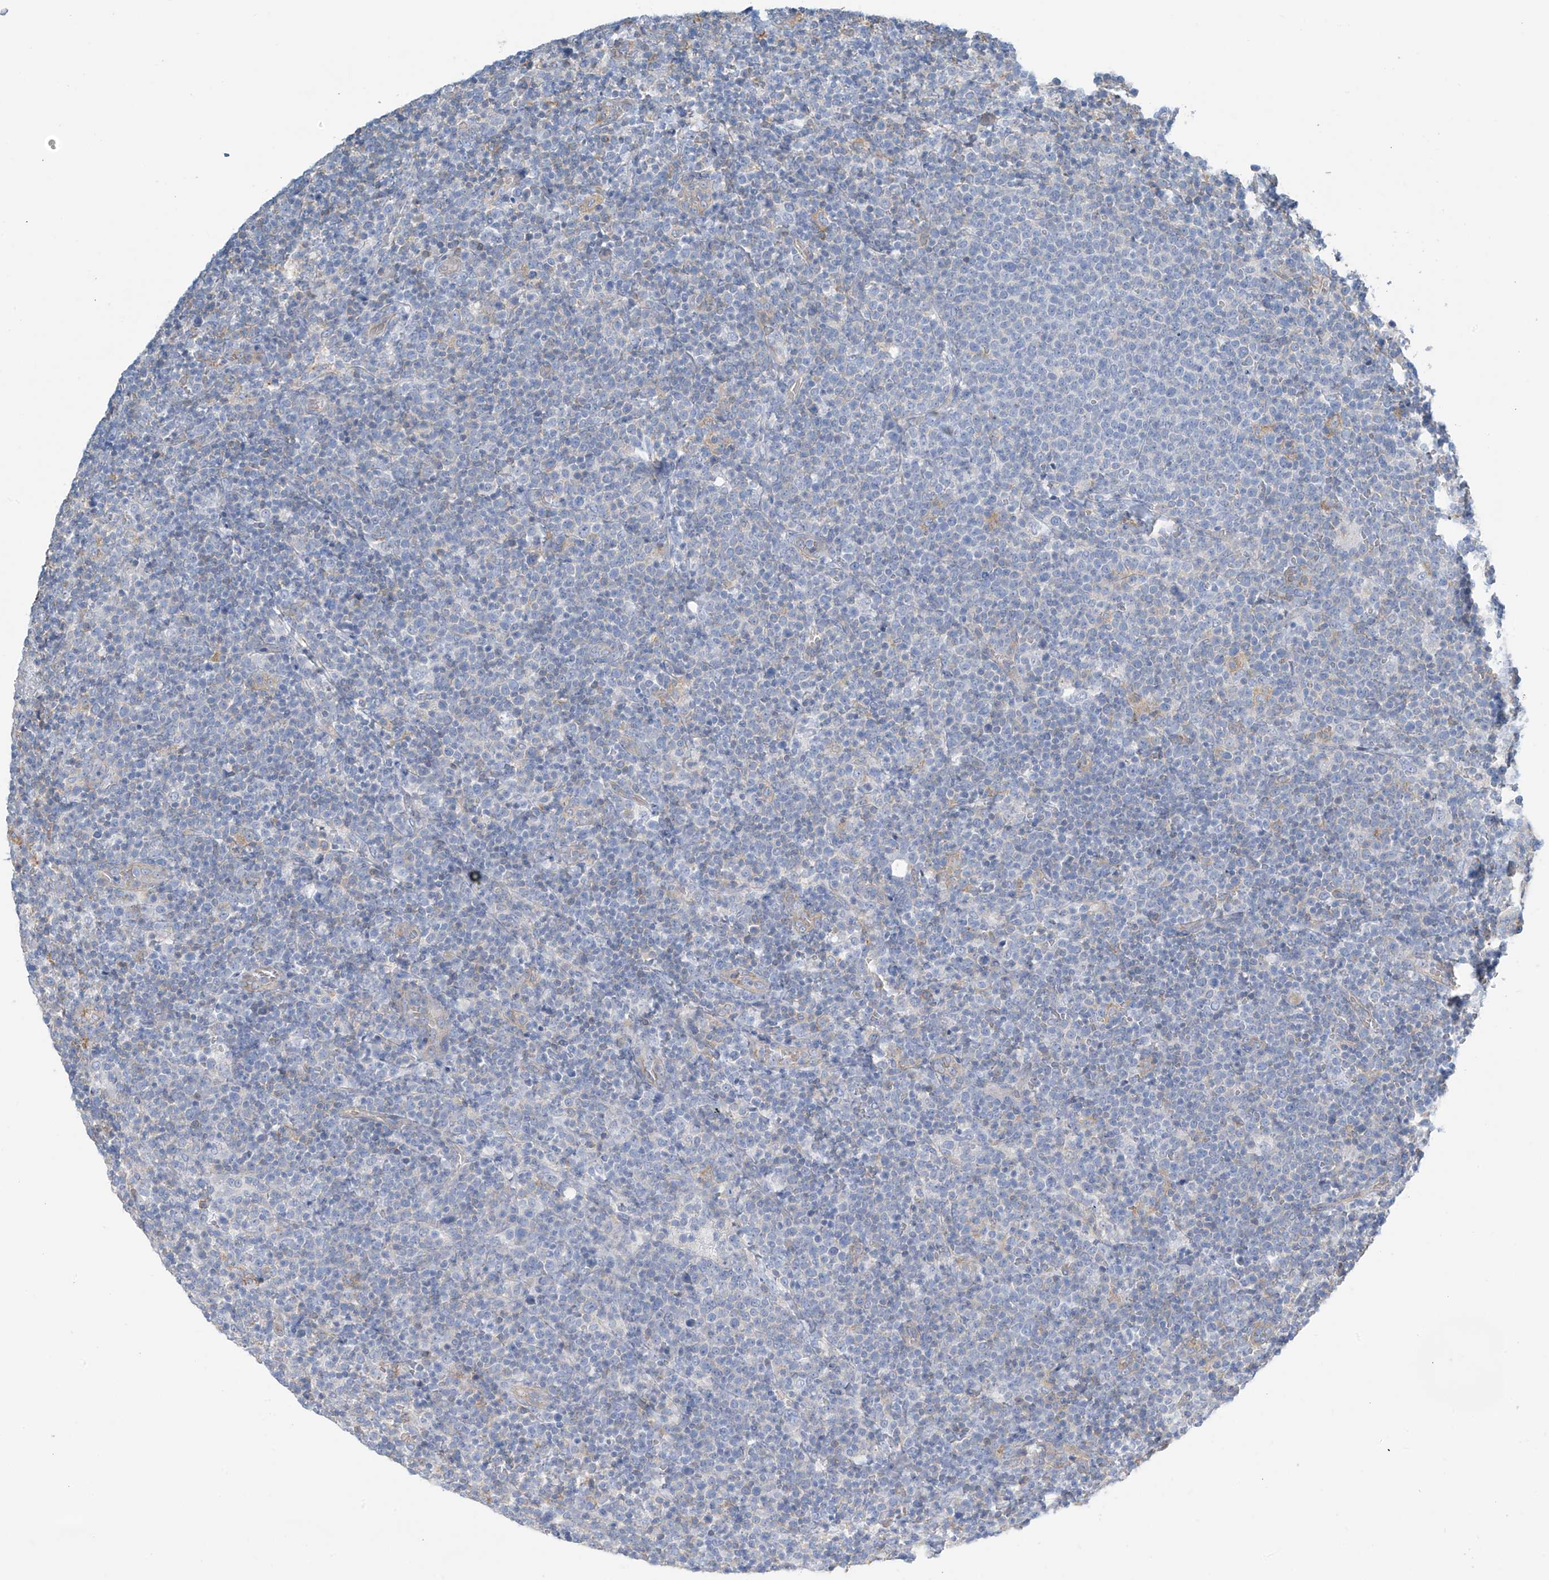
{"staining": {"intensity": "negative", "quantity": "none", "location": "none"}, "tissue": "lymphoma", "cell_type": "Tumor cells", "image_type": "cancer", "snomed": [{"axis": "morphology", "description": "Malignant lymphoma, non-Hodgkin's type, High grade"}, {"axis": "topography", "description": "Lymph node"}], "caption": "DAB immunohistochemical staining of human malignant lymphoma, non-Hodgkin's type (high-grade) displays no significant positivity in tumor cells. Nuclei are stained in blue.", "gene": "ZNF846", "patient": {"sex": "male", "age": 61}}